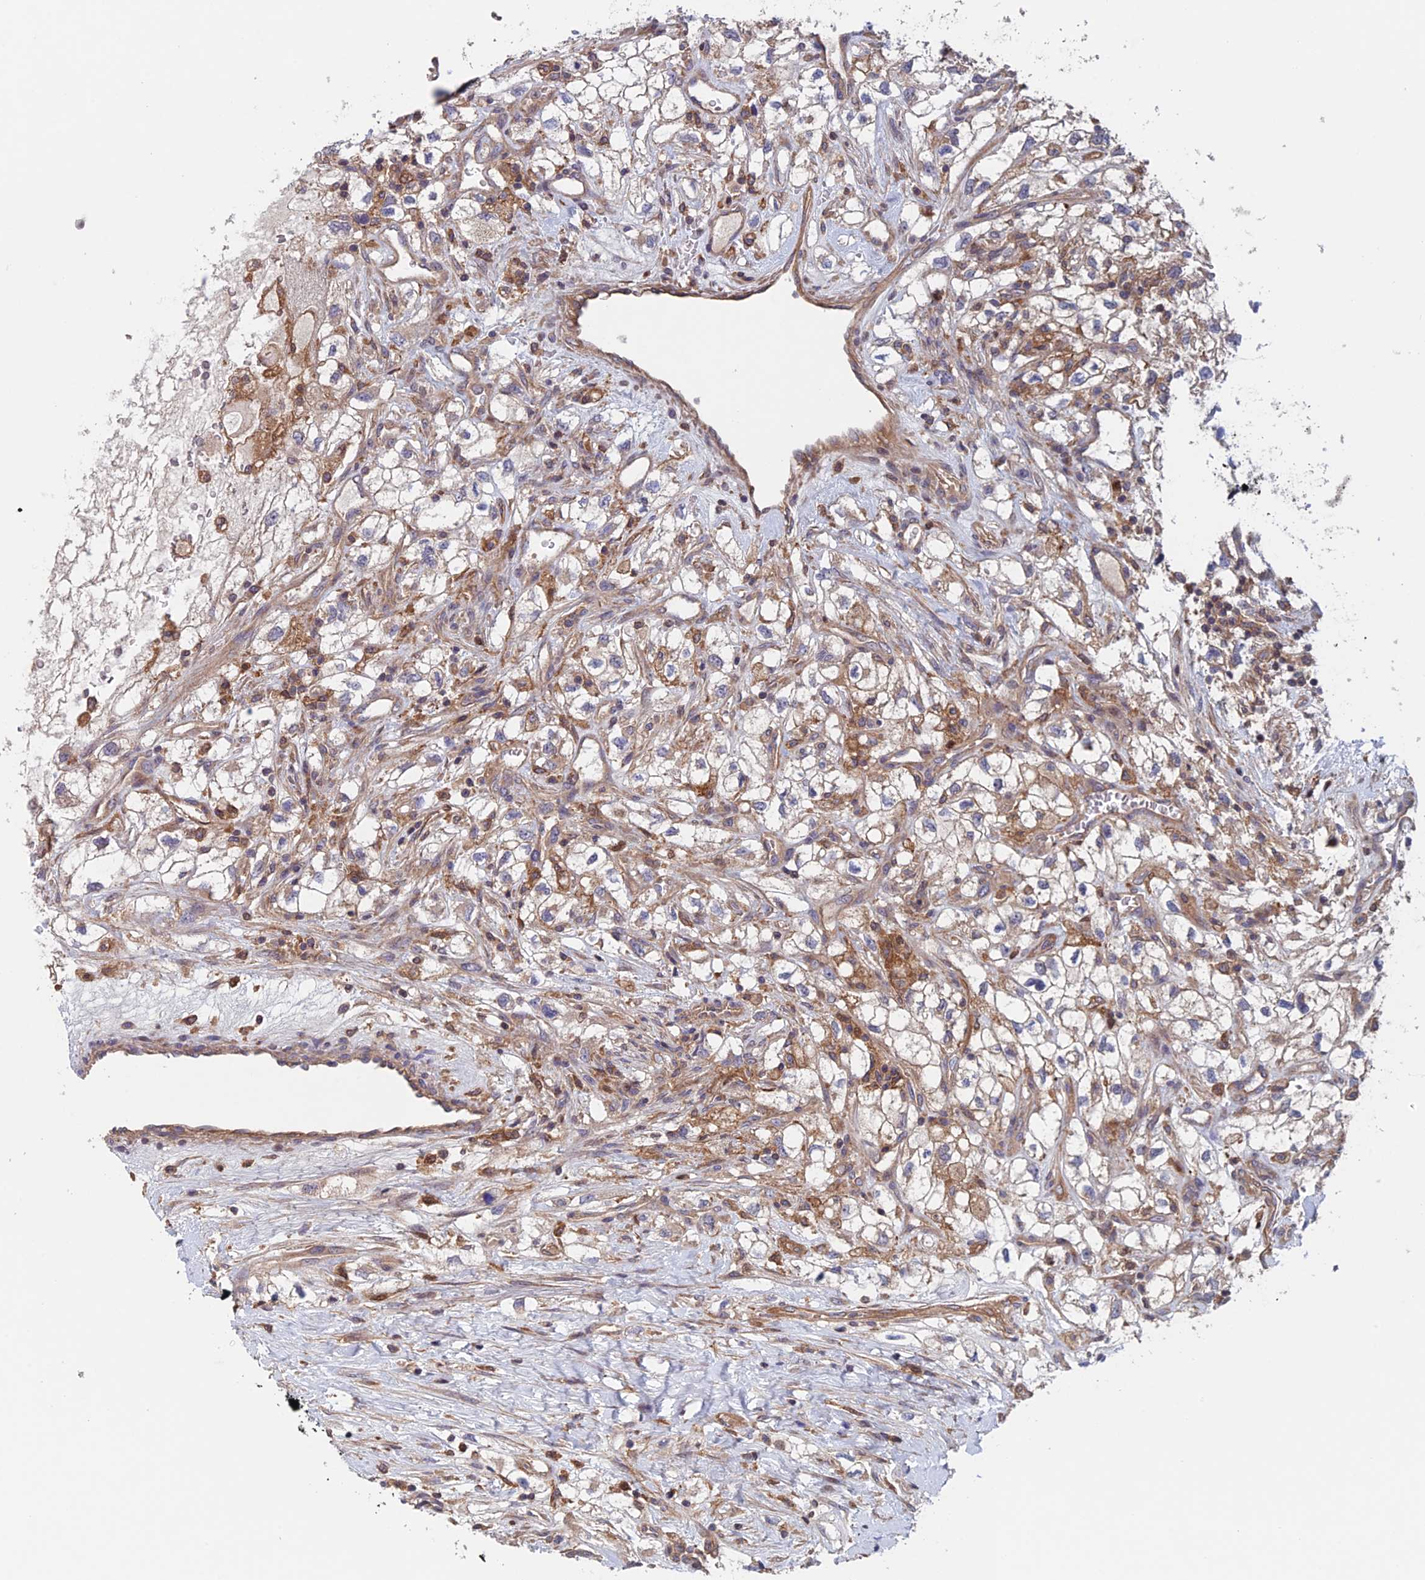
{"staining": {"intensity": "negative", "quantity": "none", "location": "none"}, "tissue": "renal cancer", "cell_type": "Tumor cells", "image_type": "cancer", "snomed": [{"axis": "morphology", "description": "Adenocarcinoma, NOS"}, {"axis": "topography", "description": "Kidney"}], "caption": "Immunohistochemical staining of renal adenocarcinoma reveals no significant positivity in tumor cells.", "gene": "NUDT16L1", "patient": {"sex": "male", "age": 59}}